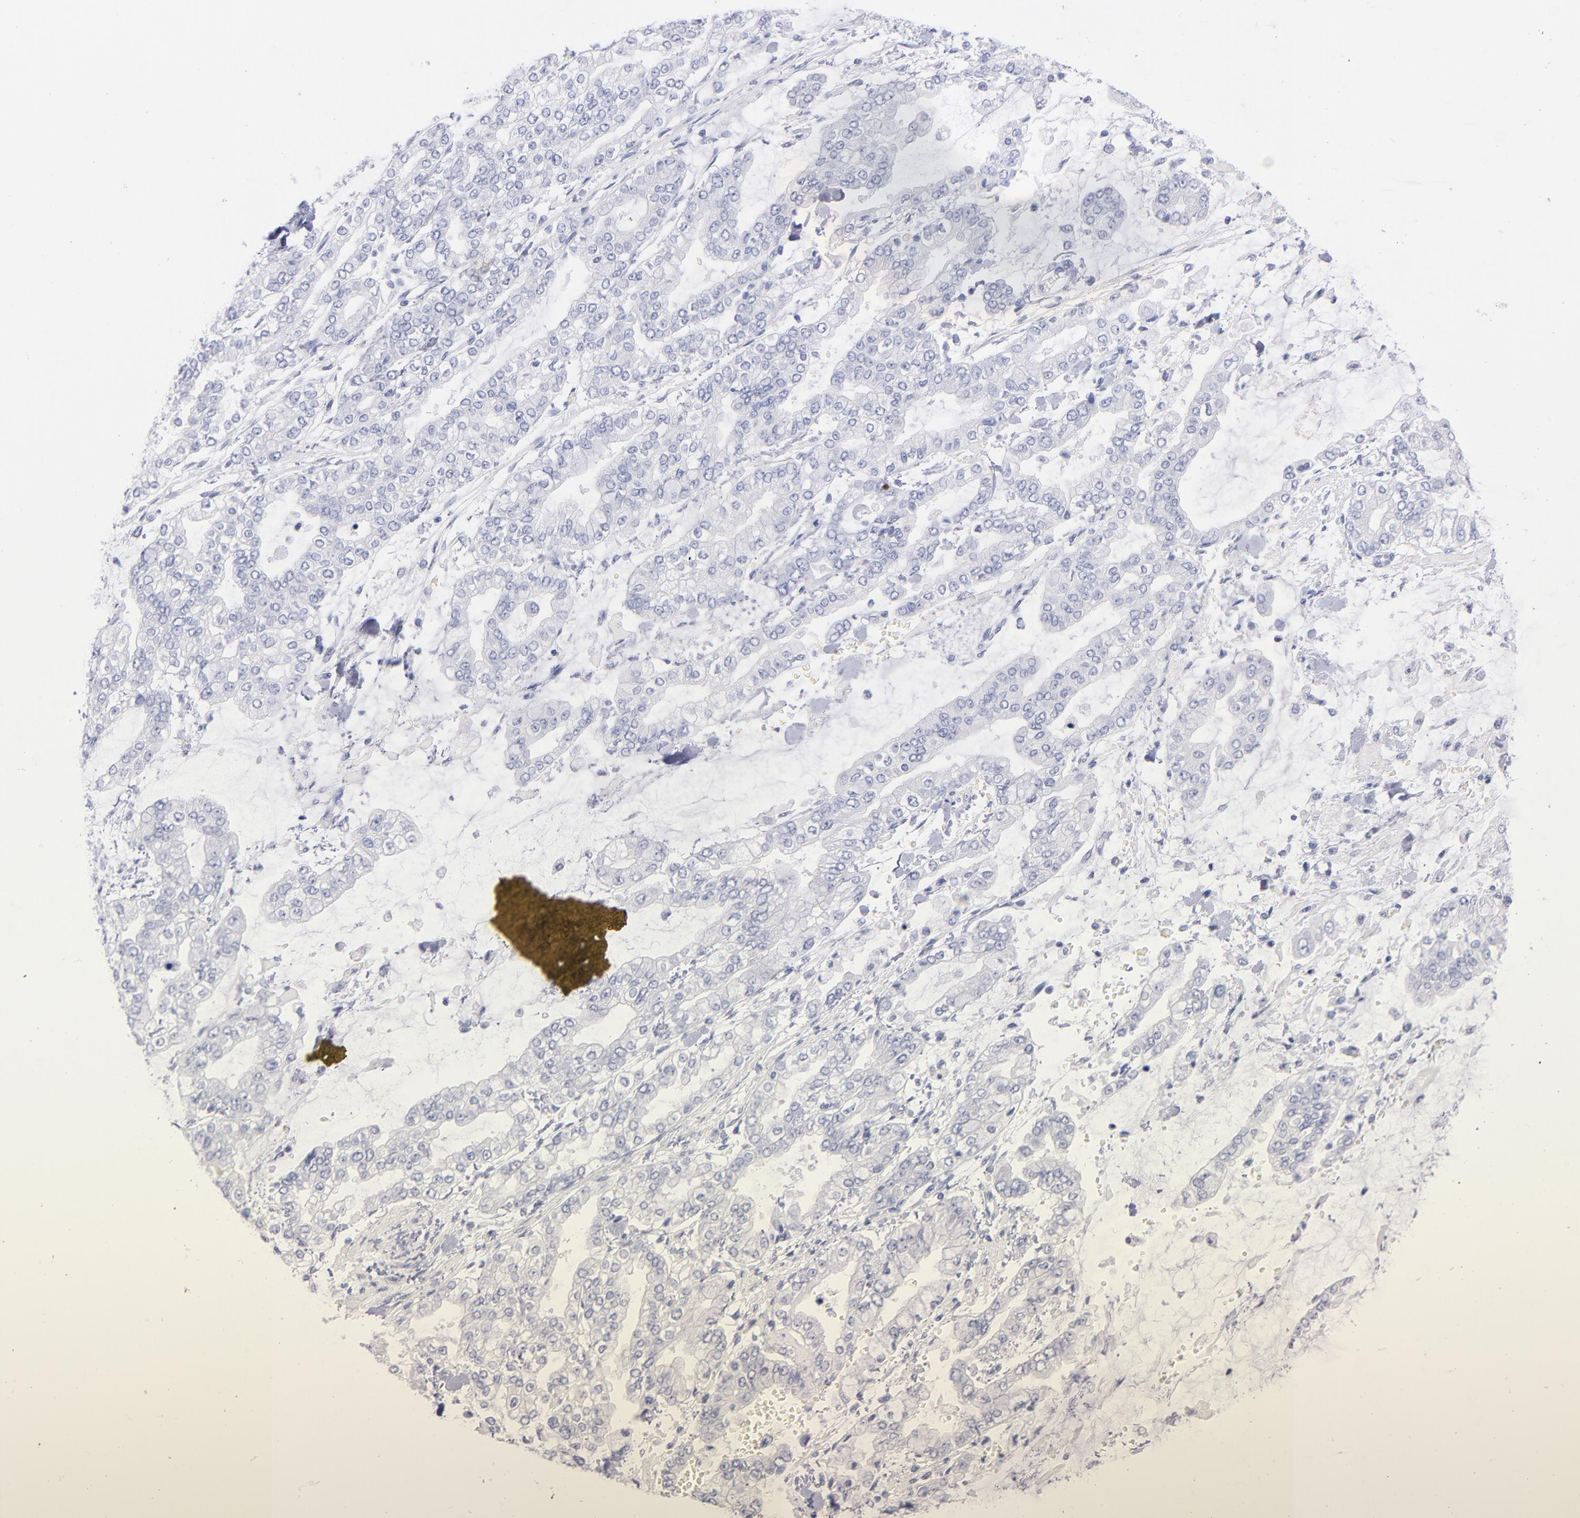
{"staining": {"intensity": "negative", "quantity": "none", "location": "none"}, "tissue": "stomach cancer", "cell_type": "Tumor cells", "image_type": "cancer", "snomed": [{"axis": "morphology", "description": "Normal tissue, NOS"}, {"axis": "morphology", "description": "Adenocarcinoma, NOS"}, {"axis": "topography", "description": "Stomach, upper"}, {"axis": "topography", "description": "Stomach"}], "caption": "Tumor cells are negative for protein expression in human stomach cancer.", "gene": "SCGN", "patient": {"sex": "male", "age": 76}}